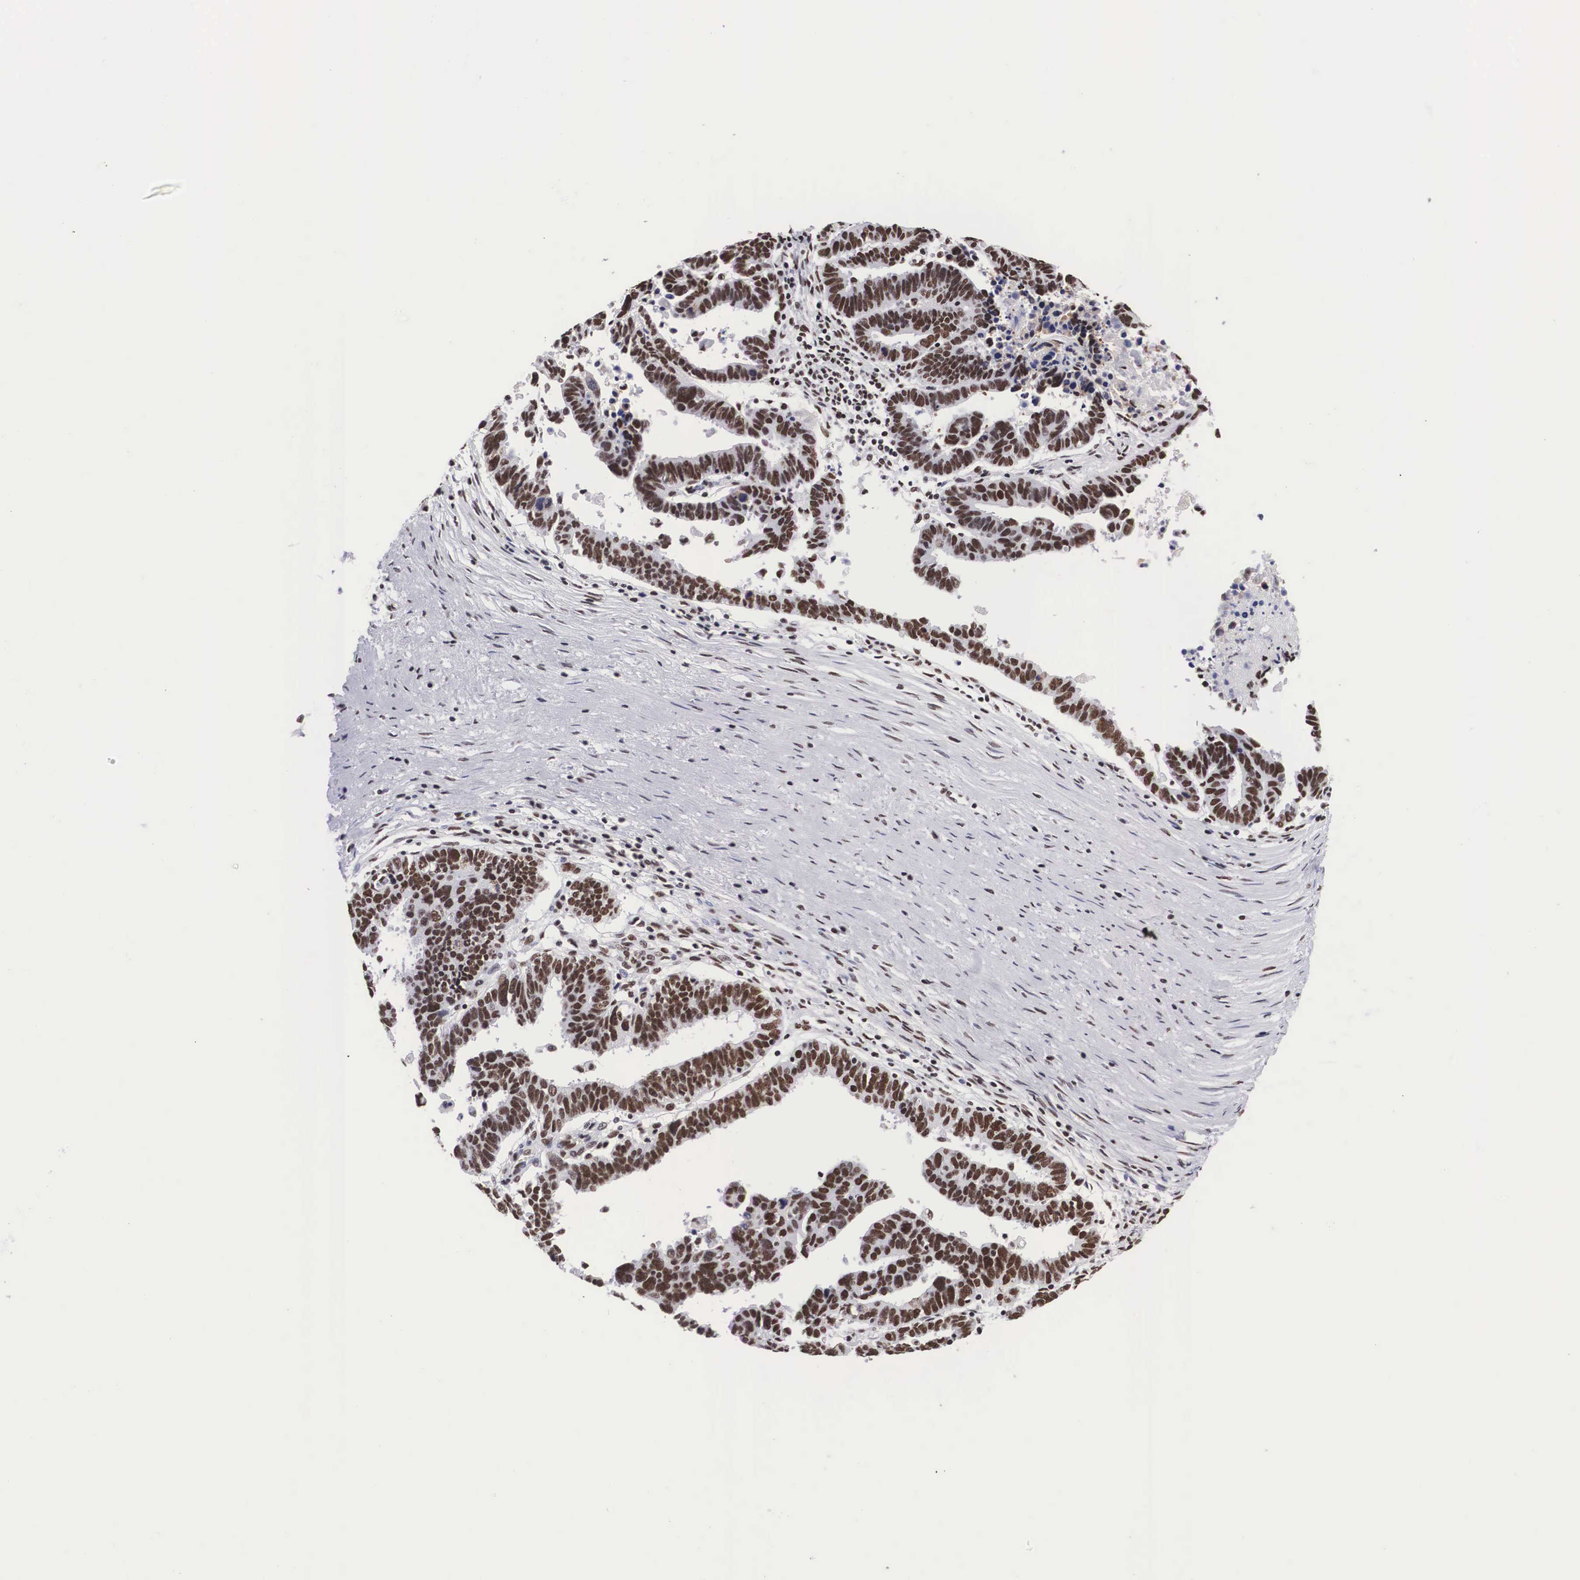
{"staining": {"intensity": "moderate", "quantity": ">75%", "location": "nuclear"}, "tissue": "ovarian cancer", "cell_type": "Tumor cells", "image_type": "cancer", "snomed": [{"axis": "morphology", "description": "Carcinoma, endometroid"}, {"axis": "morphology", "description": "Cystadenocarcinoma, serous, NOS"}, {"axis": "topography", "description": "Ovary"}], "caption": "An image of ovarian cancer (endometroid carcinoma) stained for a protein exhibits moderate nuclear brown staining in tumor cells.", "gene": "SF3A1", "patient": {"sex": "female", "age": 45}}